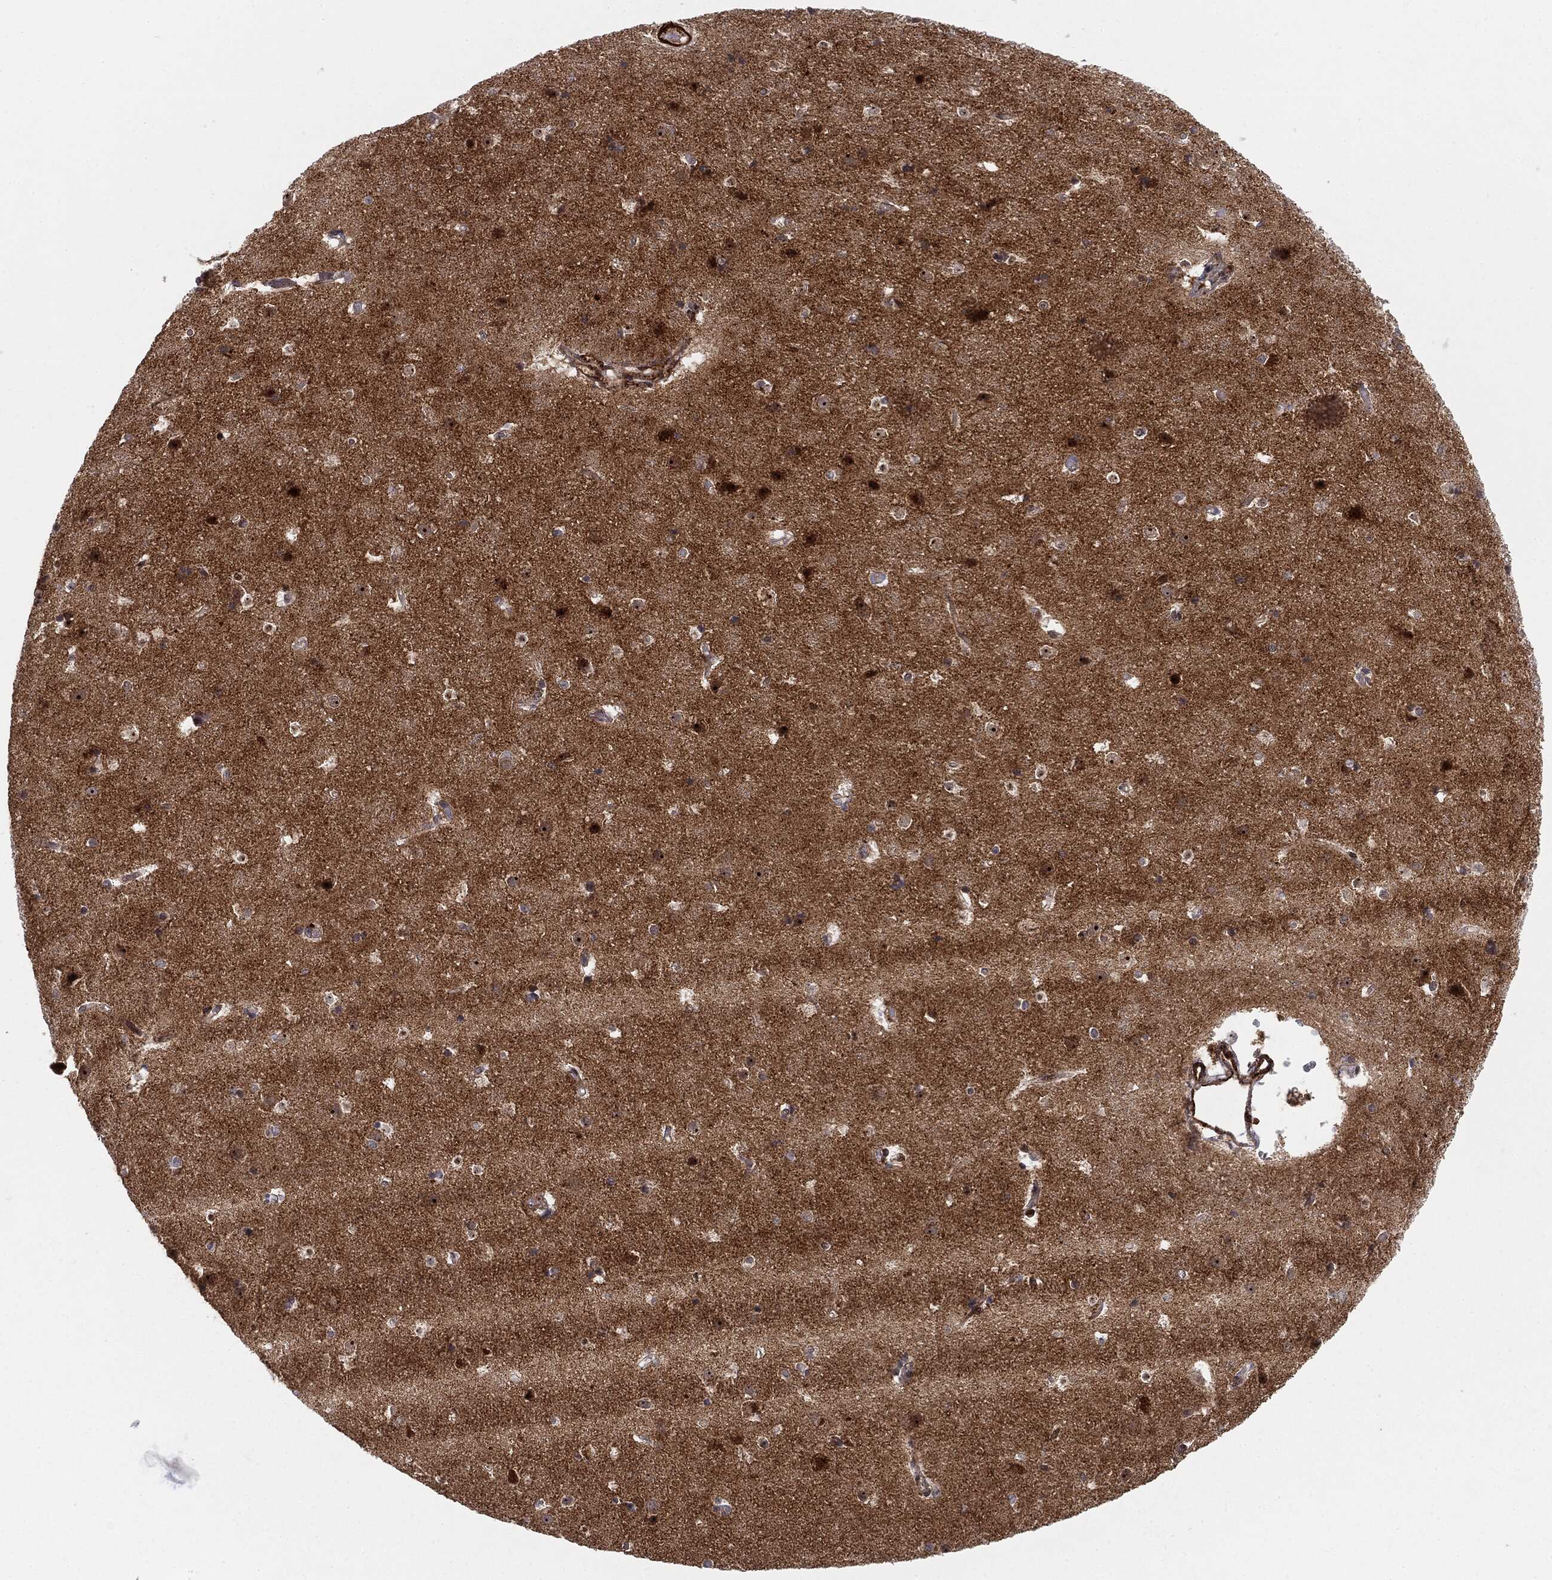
{"staining": {"intensity": "negative", "quantity": "none", "location": "none"}, "tissue": "cerebral cortex", "cell_type": "Endothelial cells", "image_type": "normal", "snomed": [{"axis": "morphology", "description": "Normal tissue, NOS"}, {"axis": "topography", "description": "Cerebral cortex"}], "caption": "Photomicrograph shows no protein positivity in endothelial cells of benign cerebral cortex.", "gene": "PTEN", "patient": {"sex": "female", "age": 52}}